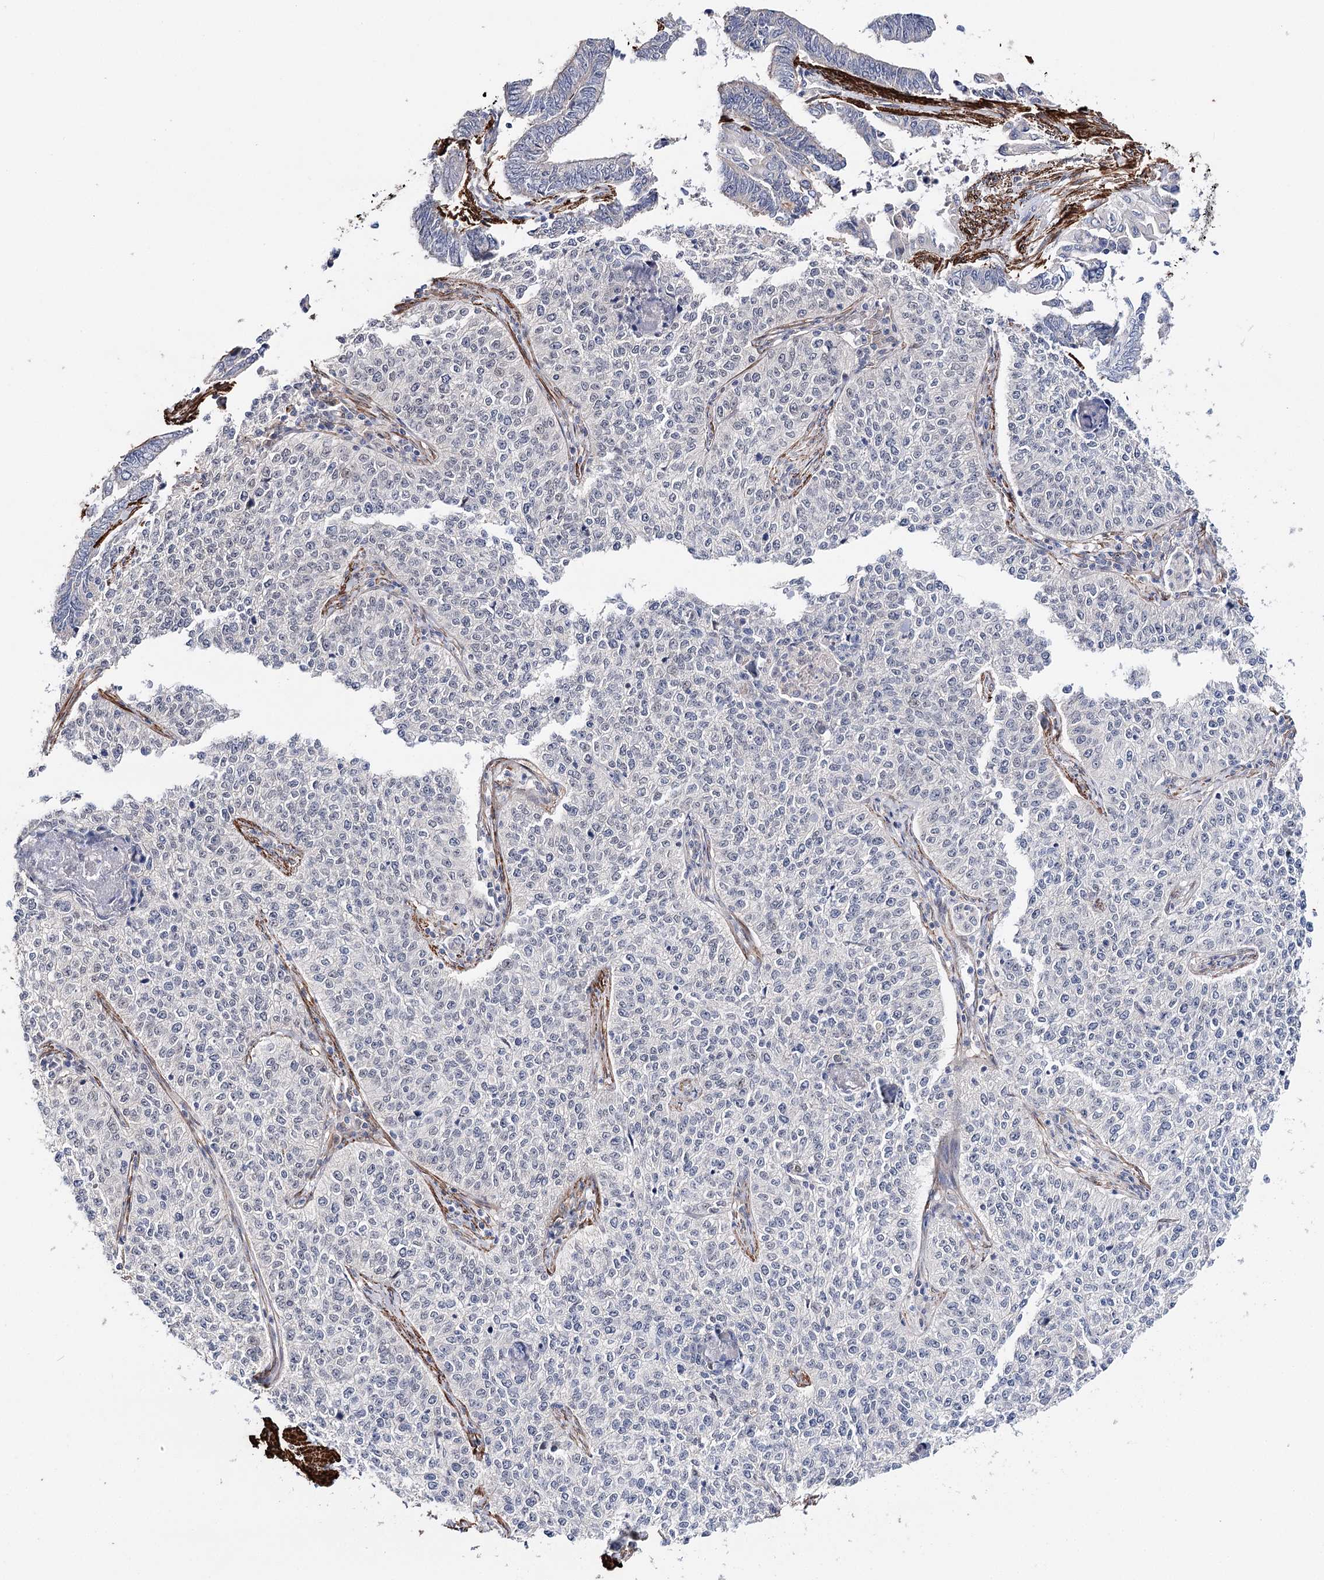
{"staining": {"intensity": "negative", "quantity": "none", "location": "none"}, "tissue": "cervical cancer", "cell_type": "Tumor cells", "image_type": "cancer", "snomed": [{"axis": "morphology", "description": "Squamous cell carcinoma, NOS"}, {"axis": "topography", "description": "Cervix"}], "caption": "High power microscopy image of an immunohistochemistry image of cervical cancer (squamous cell carcinoma), revealing no significant expression in tumor cells.", "gene": "CFAP46", "patient": {"sex": "female", "age": 35}}